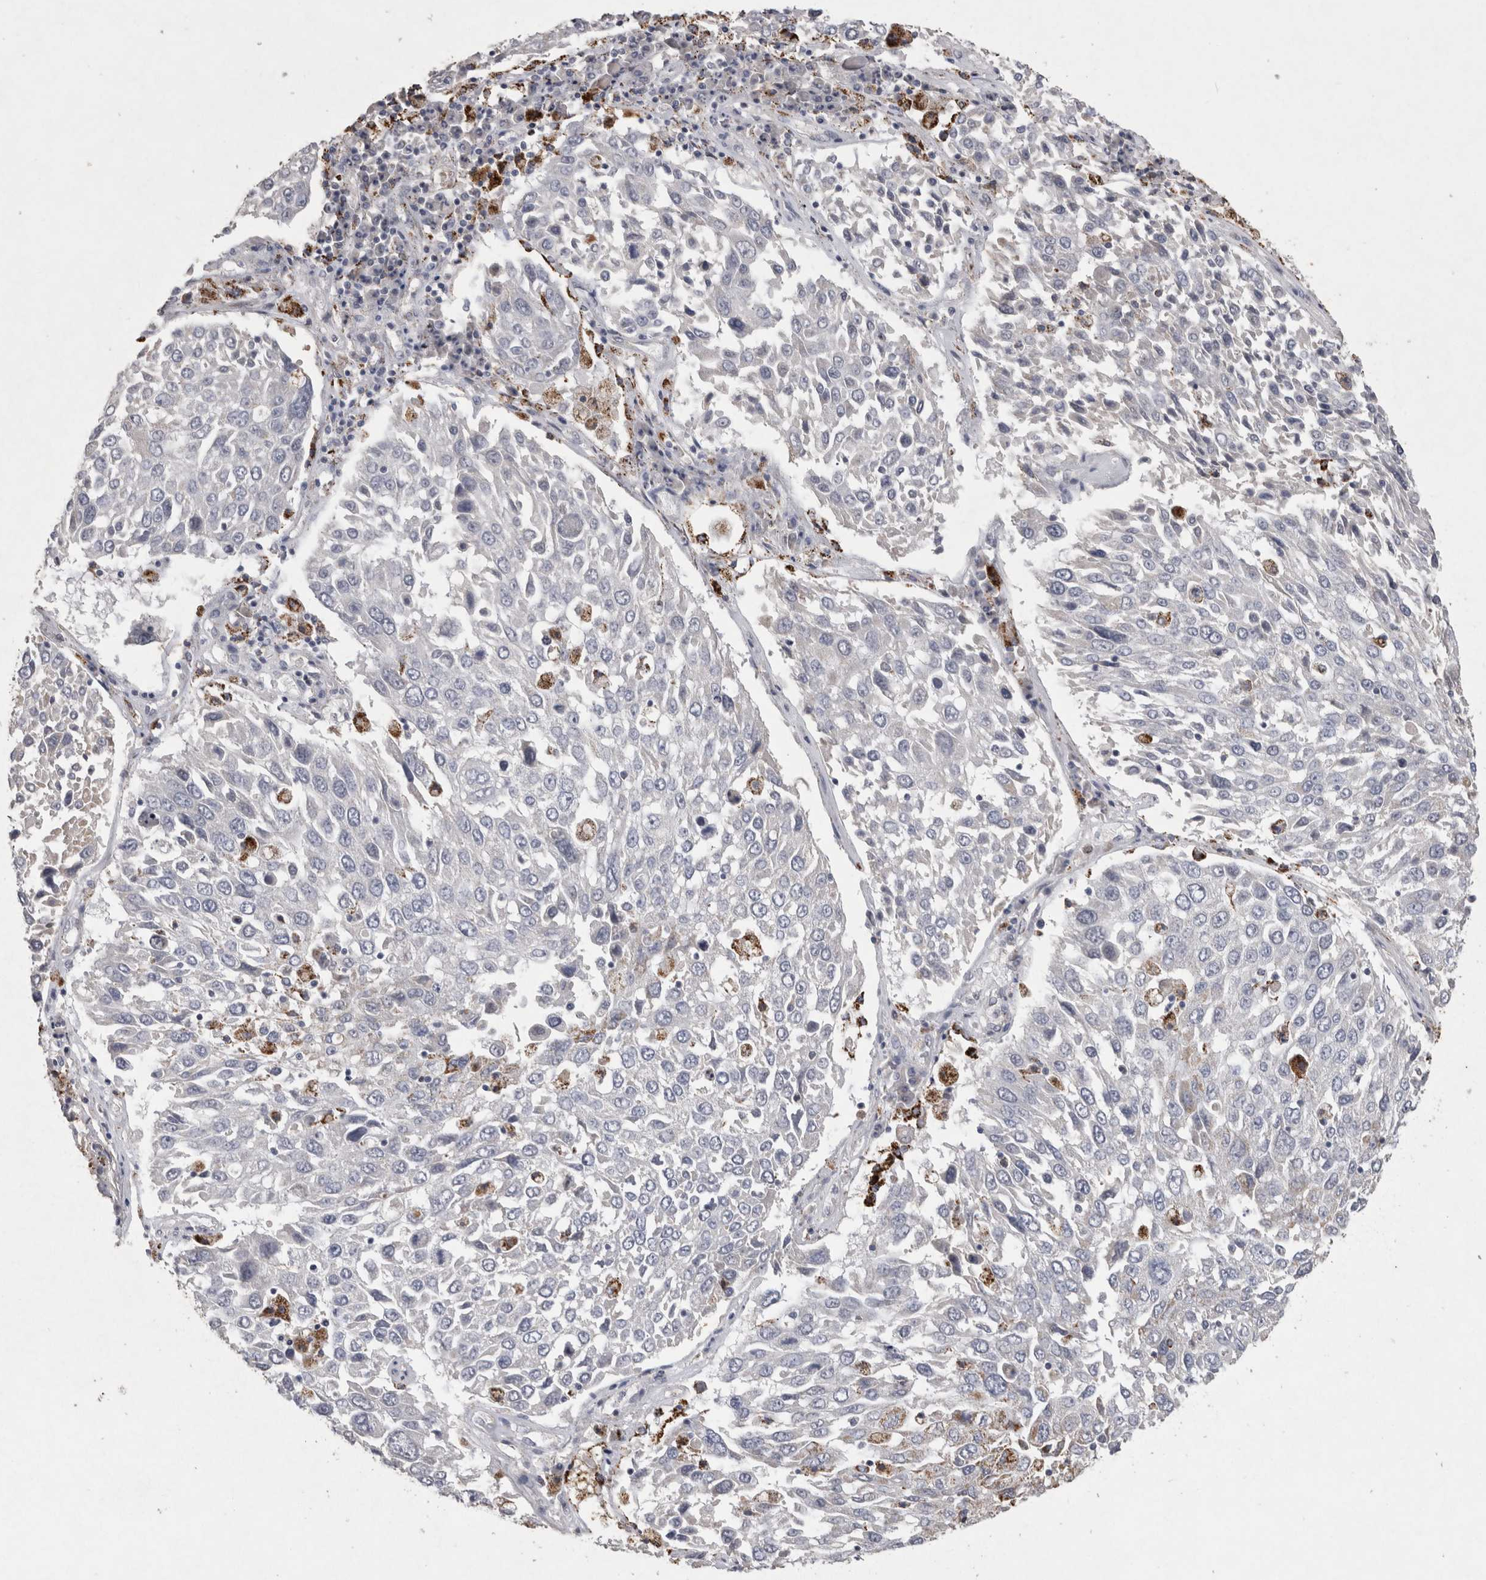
{"staining": {"intensity": "negative", "quantity": "none", "location": "none"}, "tissue": "lung cancer", "cell_type": "Tumor cells", "image_type": "cancer", "snomed": [{"axis": "morphology", "description": "Squamous cell carcinoma, NOS"}, {"axis": "topography", "description": "Lung"}], "caption": "Lung squamous cell carcinoma was stained to show a protein in brown. There is no significant staining in tumor cells. (DAB (3,3'-diaminobenzidine) immunohistochemistry visualized using brightfield microscopy, high magnification).", "gene": "DKK3", "patient": {"sex": "male", "age": 65}}